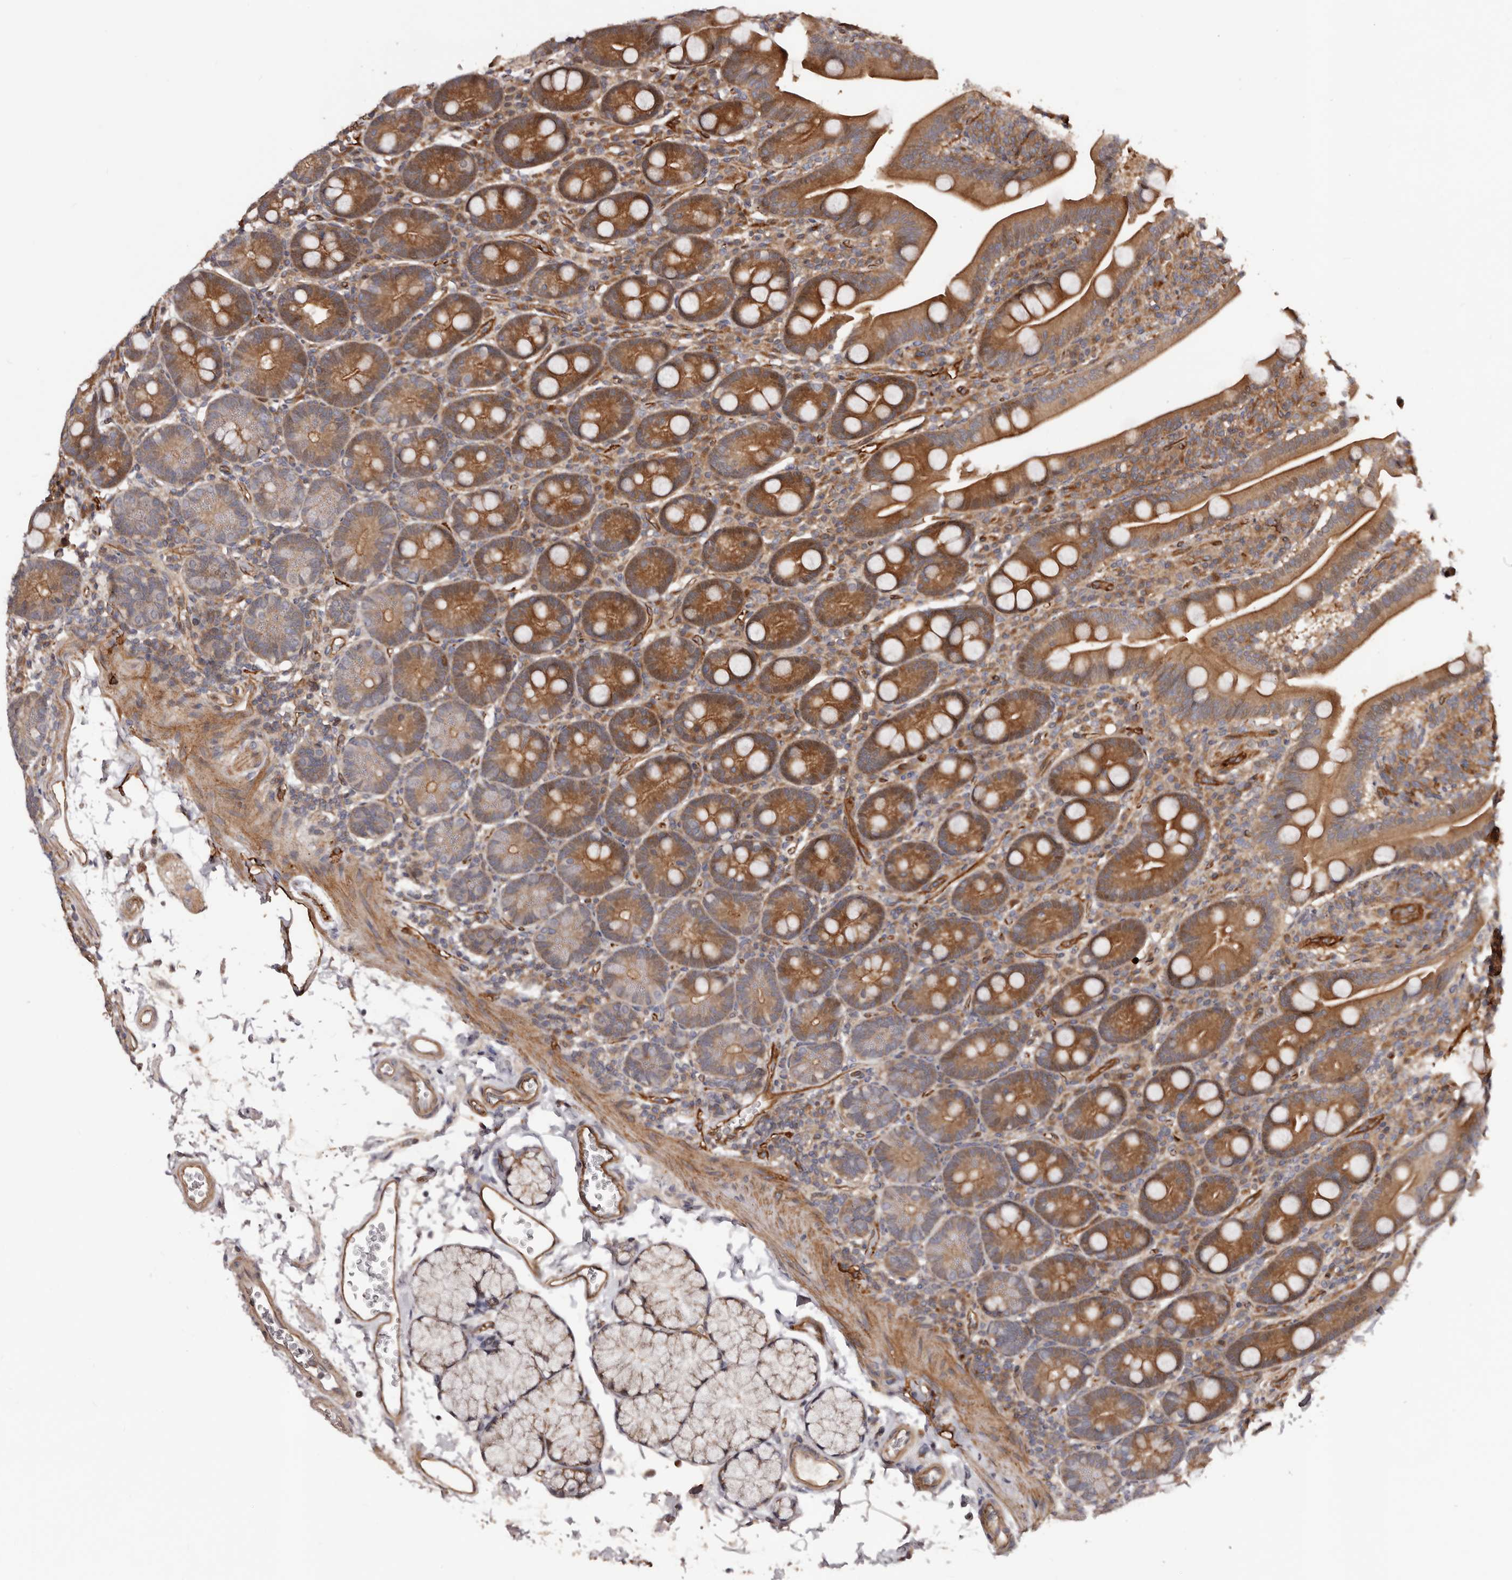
{"staining": {"intensity": "moderate", "quantity": "25%-75%", "location": "cytoplasmic/membranous"}, "tissue": "duodenum", "cell_type": "Glandular cells", "image_type": "normal", "snomed": [{"axis": "morphology", "description": "Normal tissue, NOS"}, {"axis": "topography", "description": "Duodenum"}], "caption": "Protein staining of benign duodenum shows moderate cytoplasmic/membranous staining in approximately 25%-75% of glandular cells.", "gene": "GTPBP1", "patient": {"sex": "male", "age": 35}}